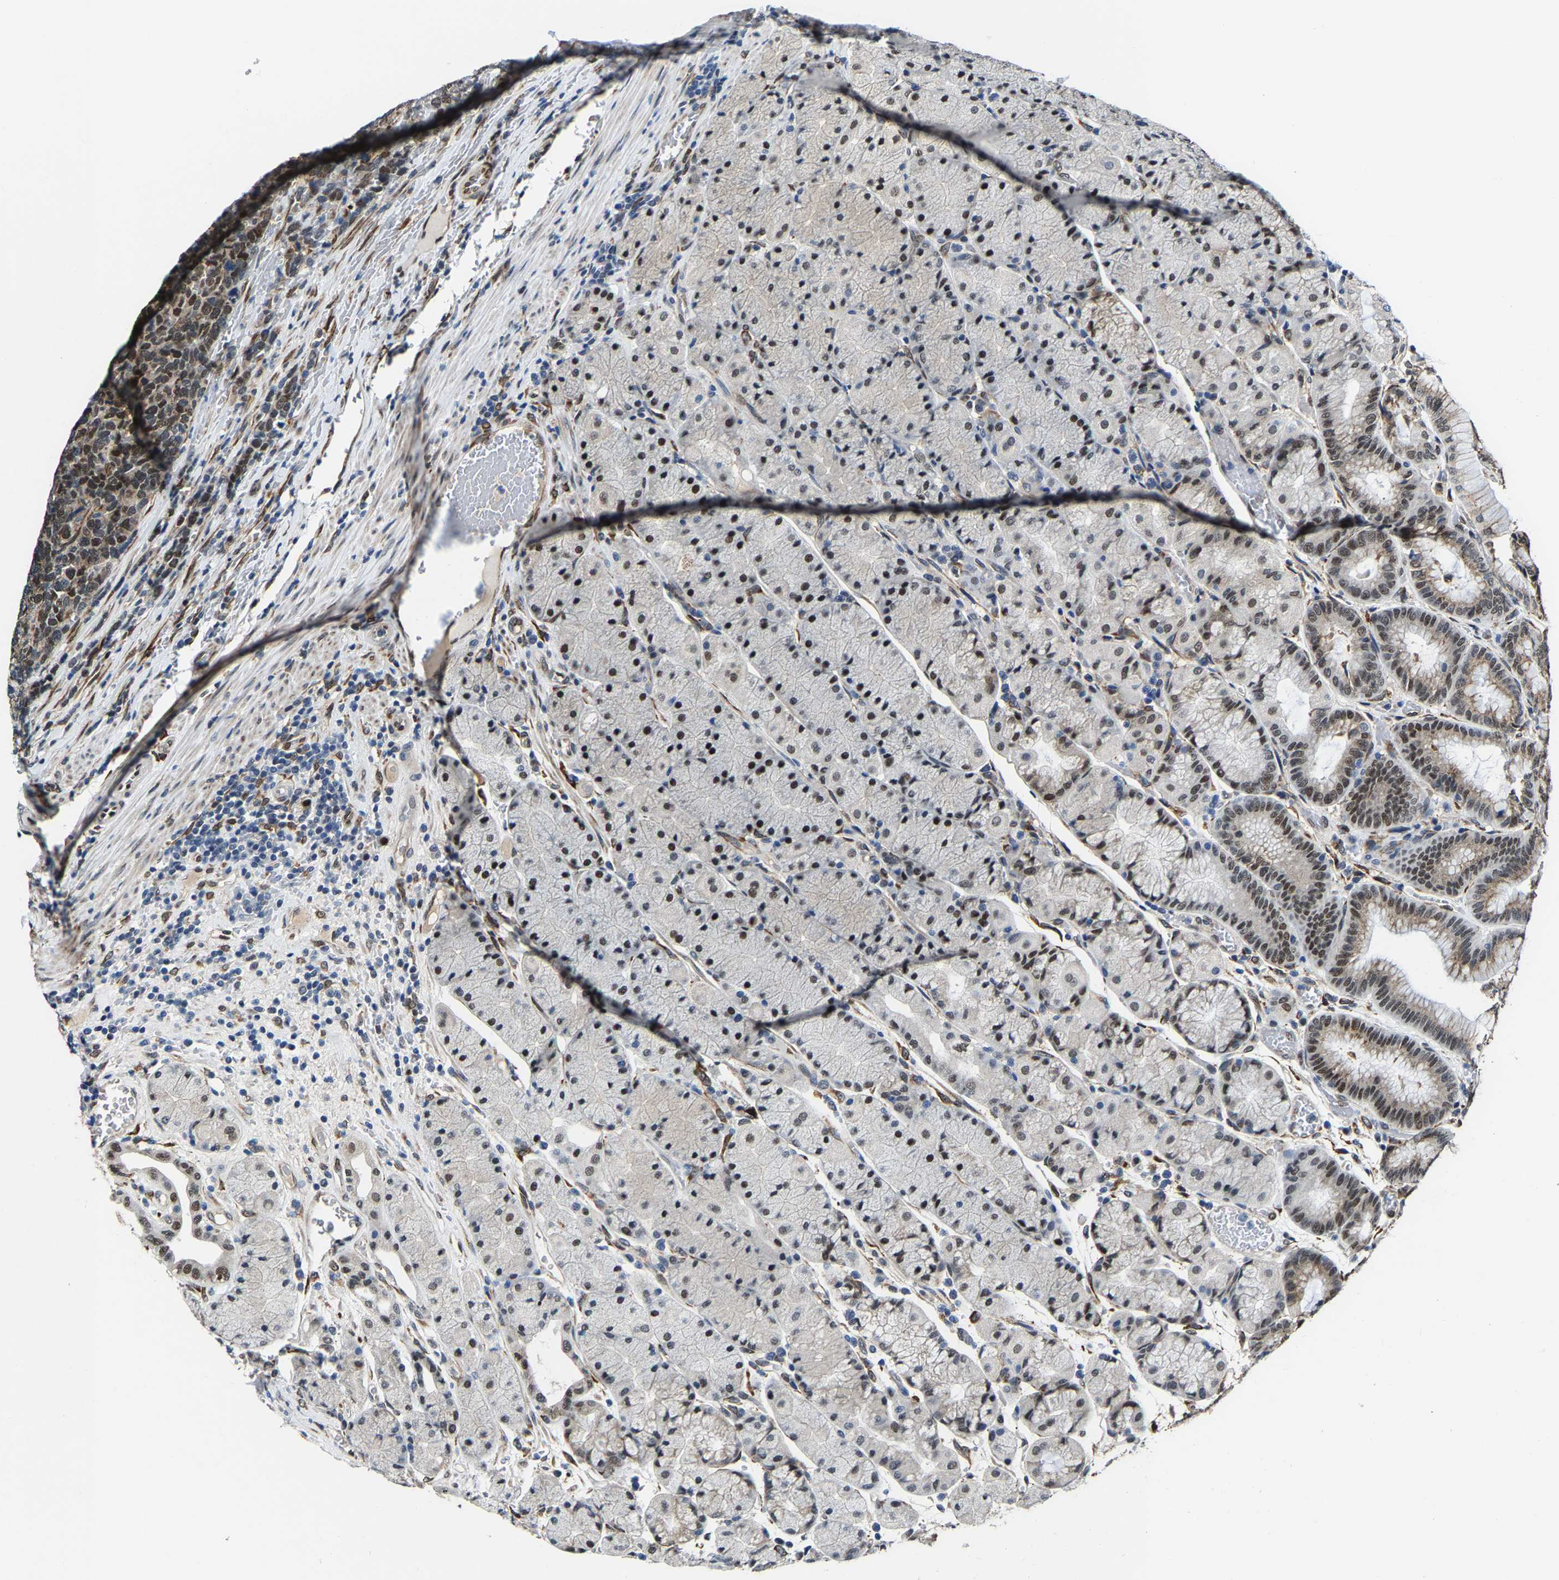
{"staining": {"intensity": "moderate", "quantity": "25%-75%", "location": "cytoplasmic/membranous,nuclear"}, "tissue": "stomach", "cell_type": "Glandular cells", "image_type": "normal", "snomed": [{"axis": "morphology", "description": "Normal tissue, NOS"}, {"axis": "morphology", "description": "Carcinoid, malignant, NOS"}, {"axis": "topography", "description": "Stomach, upper"}], "caption": "This is a photomicrograph of immunohistochemistry (IHC) staining of benign stomach, which shows moderate staining in the cytoplasmic/membranous,nuclear of glandular cells.", "gene": "METTL1", "patient": {"sex": "male", "age": 39}}